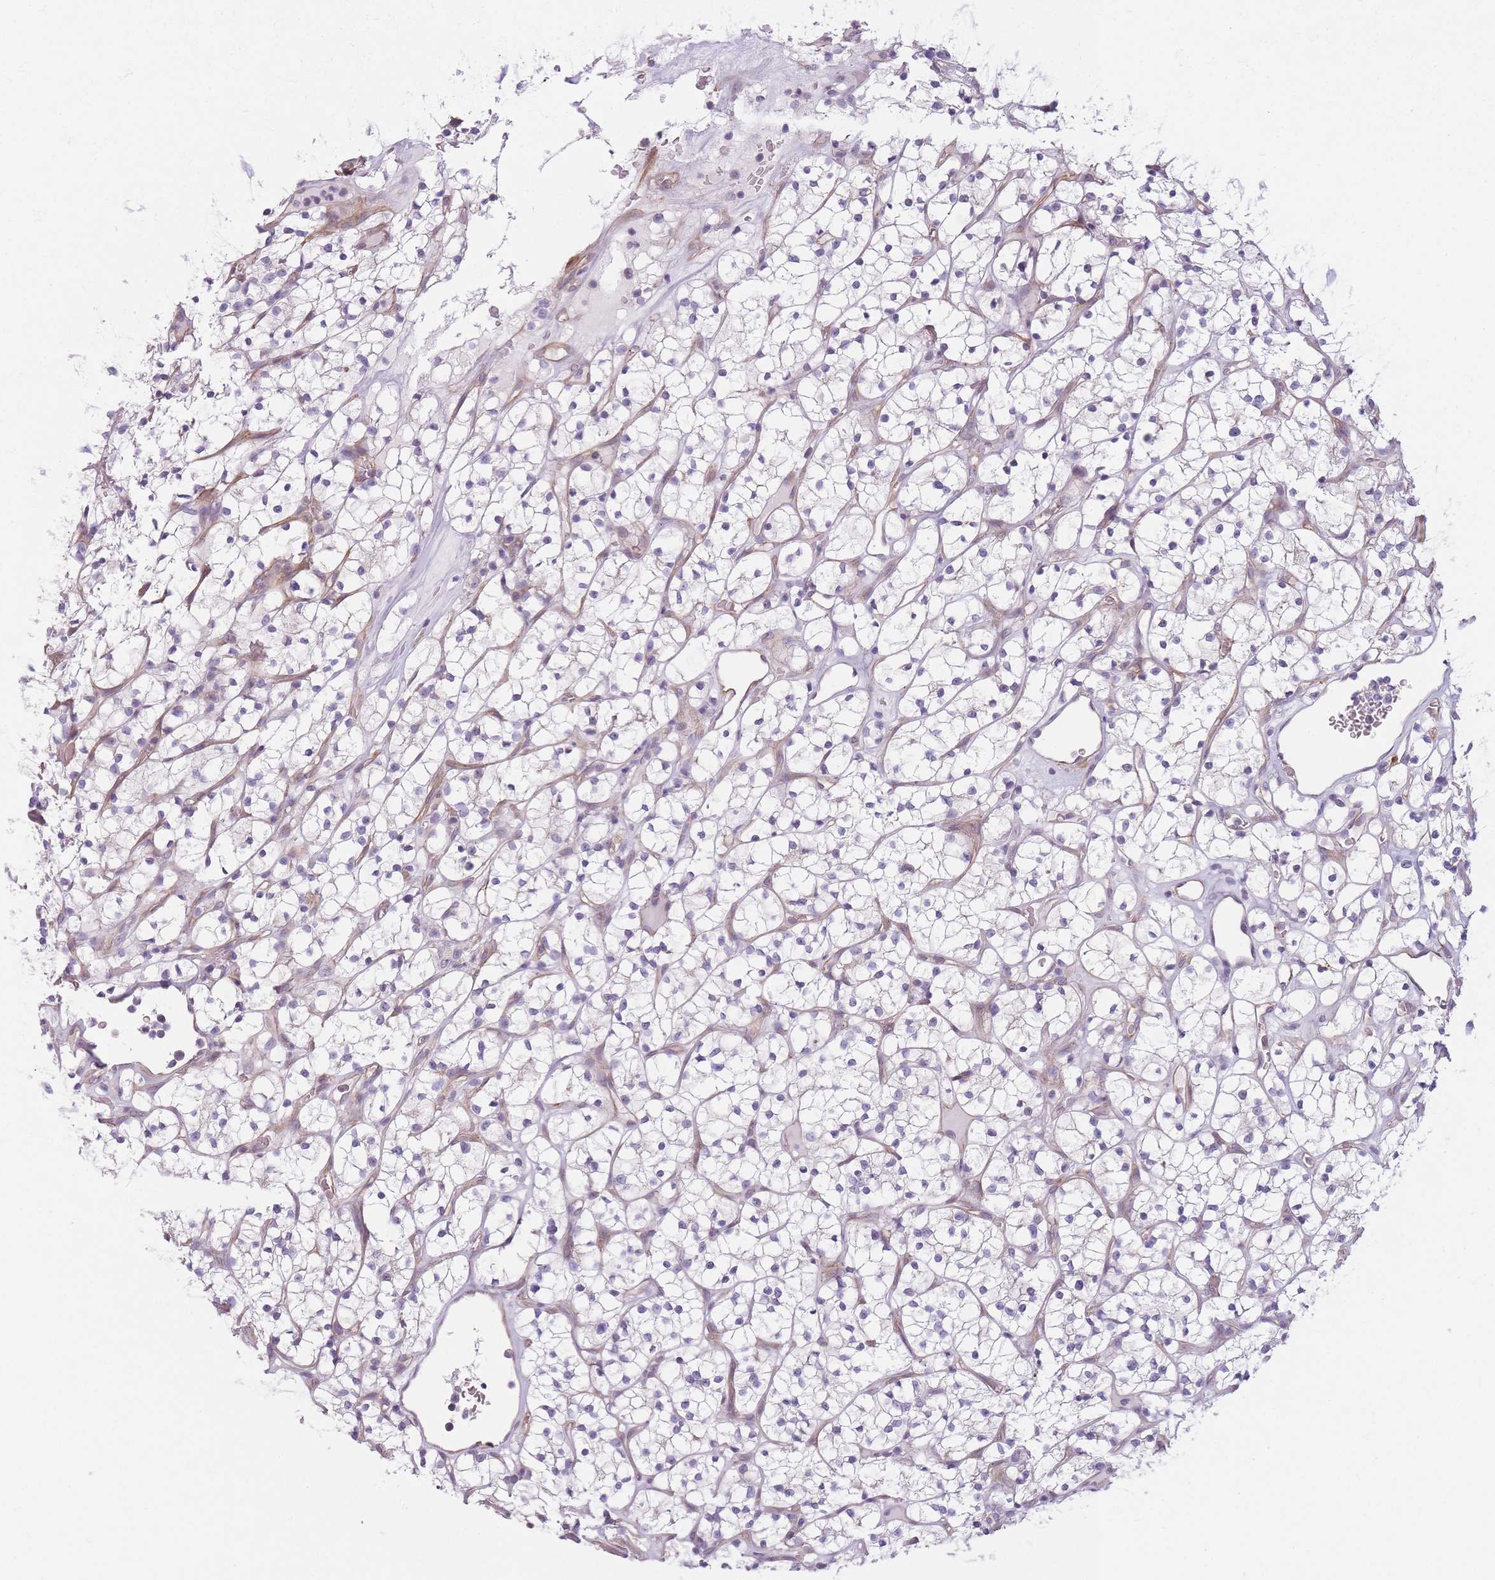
{"staining": {"intensity": "negative", "quantity": "none", "location": "none"}, "tissue": "renal cancer", "cell_type": "Tumor cells", "image_type": "cancer", "snomed": [{"axis": "morphology", "description": "Adenocarcinoma, NOS"}, {"axis": "topography", "description": "Kidney"}], "caption": "IHC micrograph of neoplastic tissue: renal cancer stained with DAB (3,3'-diaminobenzidine) exhibits no significant protein expression in tumor cells. (Stains: DAB (3,3'-diaminobenzidine) immunohistochemistry with hematoxylin counter stain, Microscopy: brightfield microscopy at high magnification).", "gene": "SLC7A6", "patient": {"sex": "female", "age": 64}}